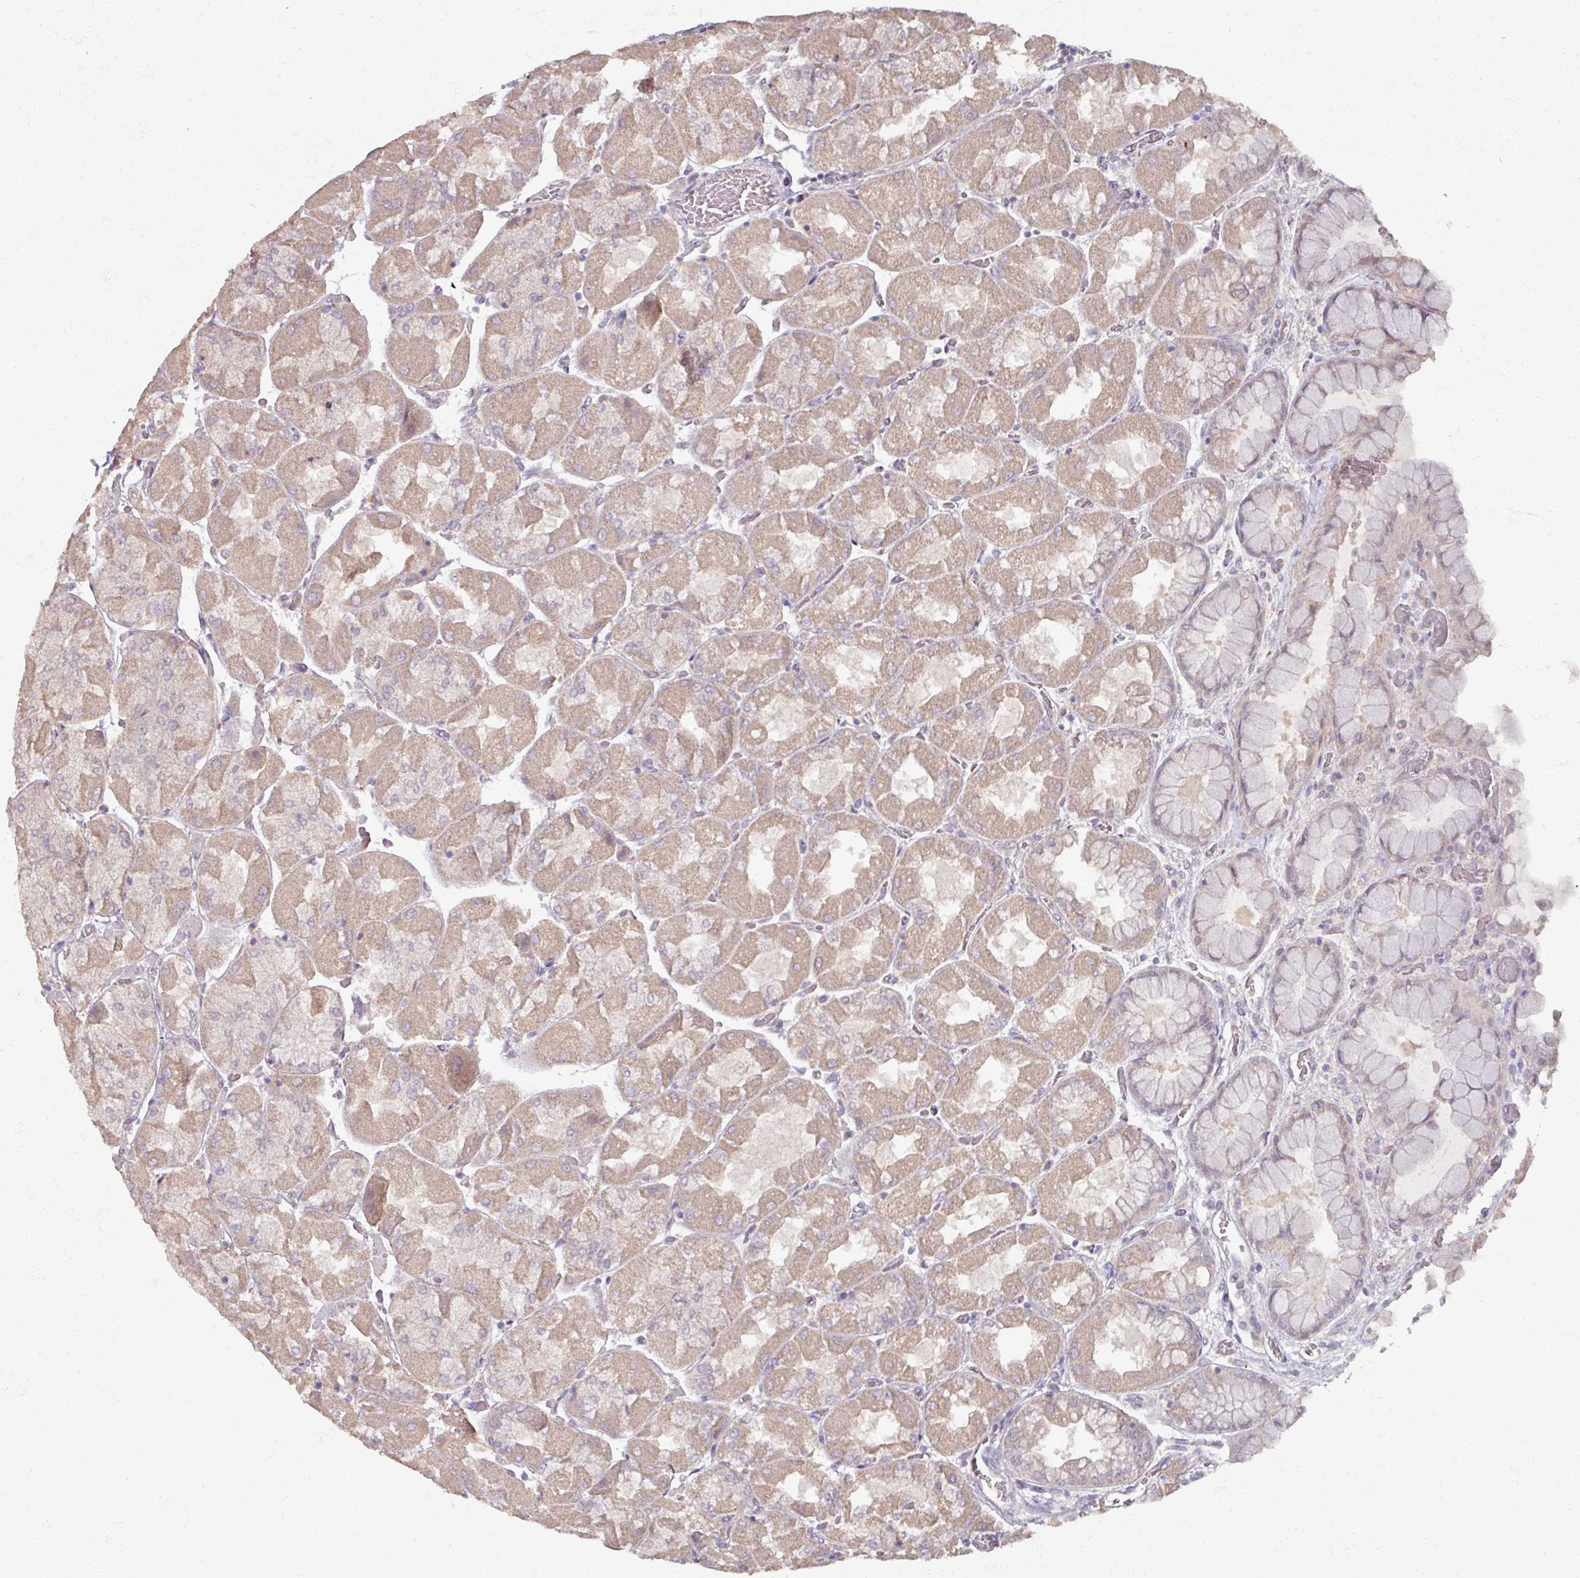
{"staining": {"intensity": "weak", "quantity": ">75%", "location": "cytoplasmic/membranous"}, "tissue": "stomach", "cell_type": "Glandular cells", "image_type": "normal", "snomed": [{"axis": "morphology", "description": "Normal tissue, NOS"}, {"axis": "topography", "description": "Stomach"}], "caption": "Weak cytoplasmic/membranous positivity for a protein is identified in about >75% of glandular cells of unremarkable stomach using immunohistochemistry (IHC).", "gene": "SOX11", "patient": {"sex": "female", "age": 61}}